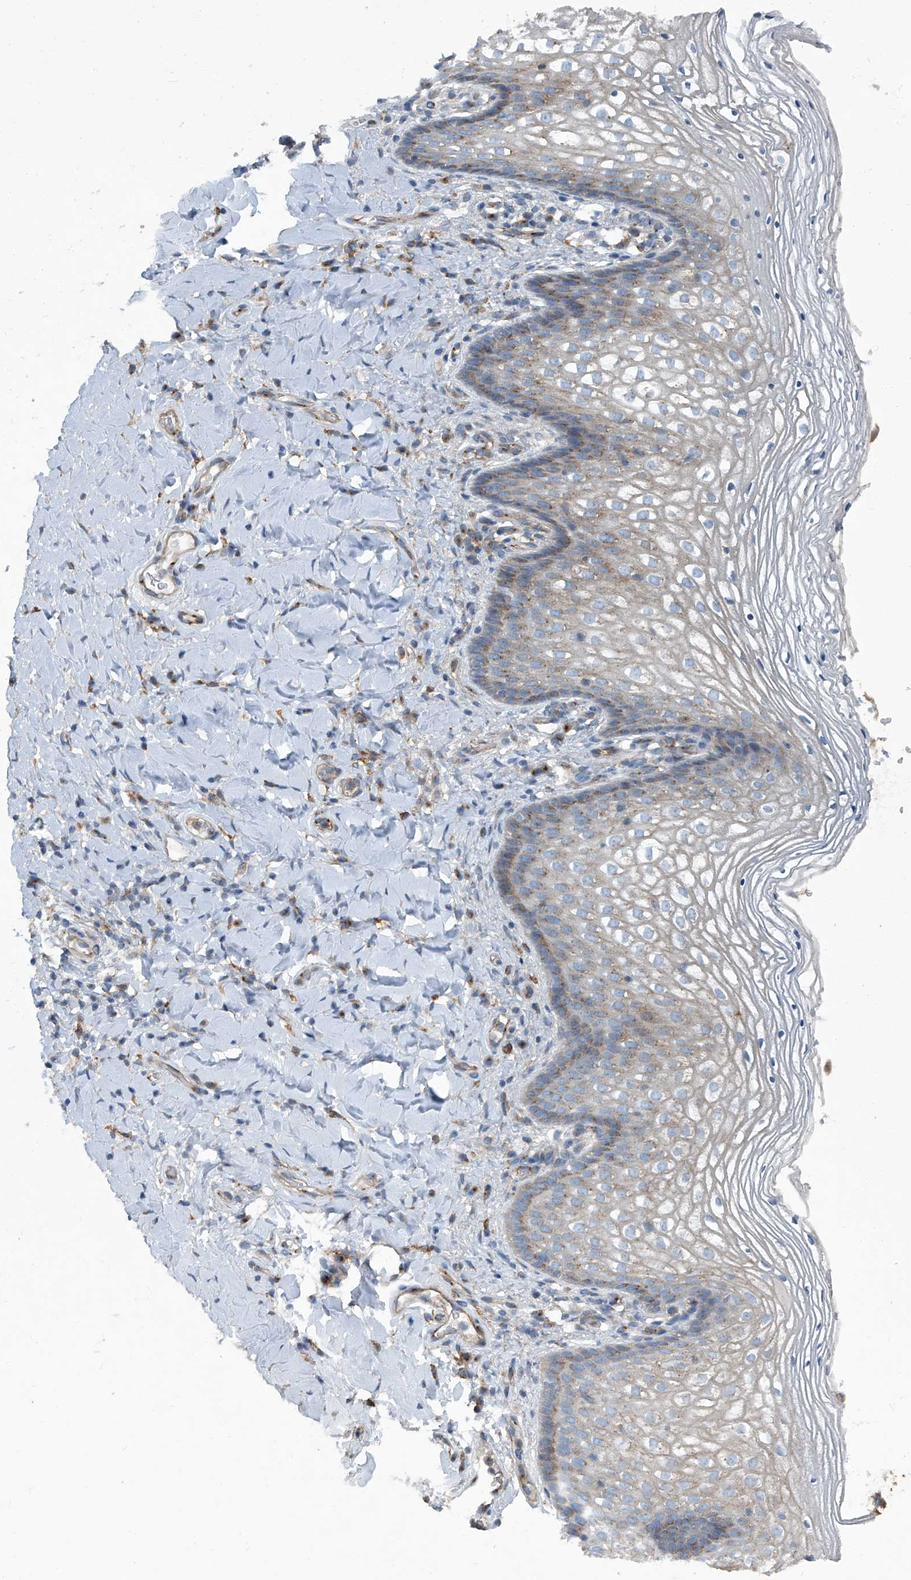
{"staining": {"intensity": "weak", "quantity": "25%-75%", "location": "cytoplasmic/membranous"}, "tissue": "vagina", "cell_type": "Squamous epithelial cells", "image_type": "normal", "snomed": [{"axis": "morphology", "description": "Normal tissue, NOS"}, {"axis": "topography", "description": "Vagina"}], "caption": "A high-resolution histopathology image shows IHC staining of unremarkable vagina, which displays weak cytoplasmic/membranous staining in approximately 25%-75% of squamous epithelial cells.", "gene": "PIGH", "patient": {"sex": "female", "age": 60}}